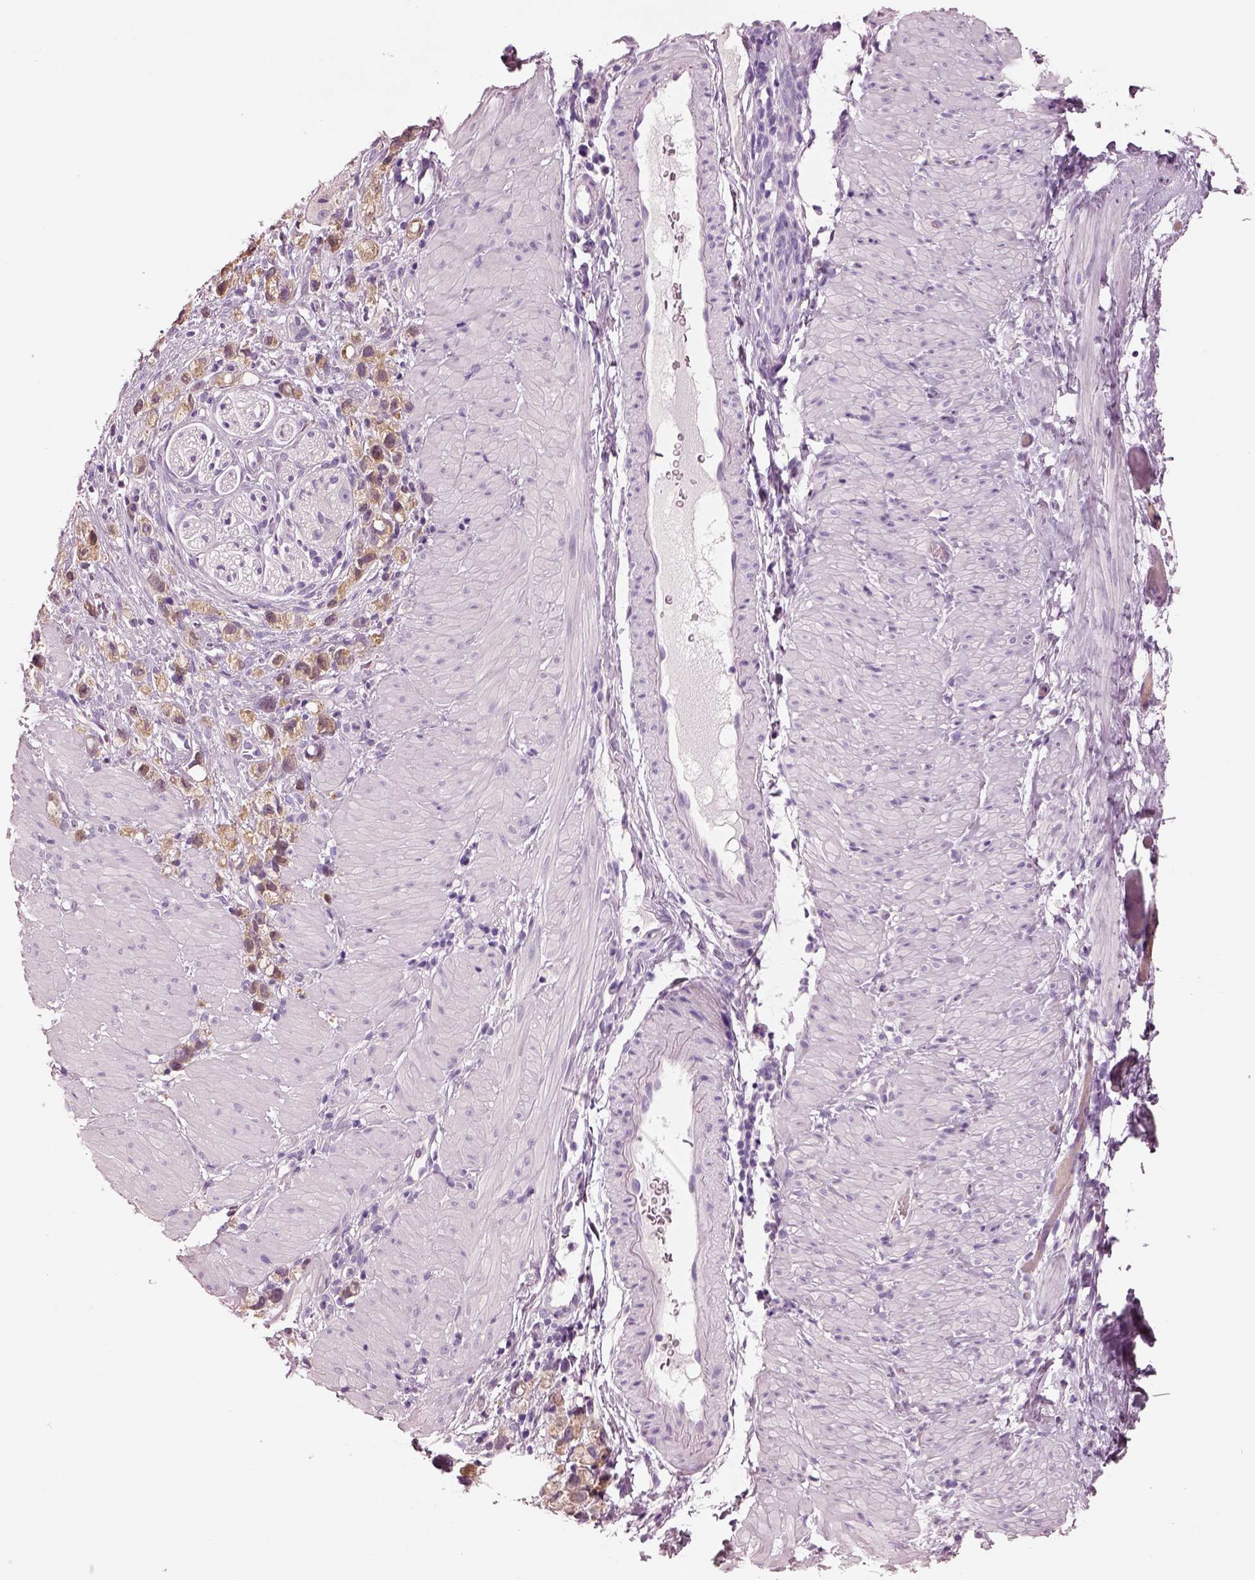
{"staining": {"intensity": "weak", "quantity": ">75%", "location": "cytoplasmic/membranous"}, "tissue": "stomach cancer", "cell_type": "Tumor cells", "image_type": "cancer", "snomed": [{"axis": "morphology", "description": "Adenocarcinoma, NOS"}, {"axis": "topography", "description": "Stomach"}], "caption": "About >75% of tumor cells in human stomach cancer demonstrate weak cytoplasmic/membranous protein staining as visualized by brown immunohistochemical staining.", "gene": "ELSPBP1", "patient": {"sex": "female", "age": 59}}